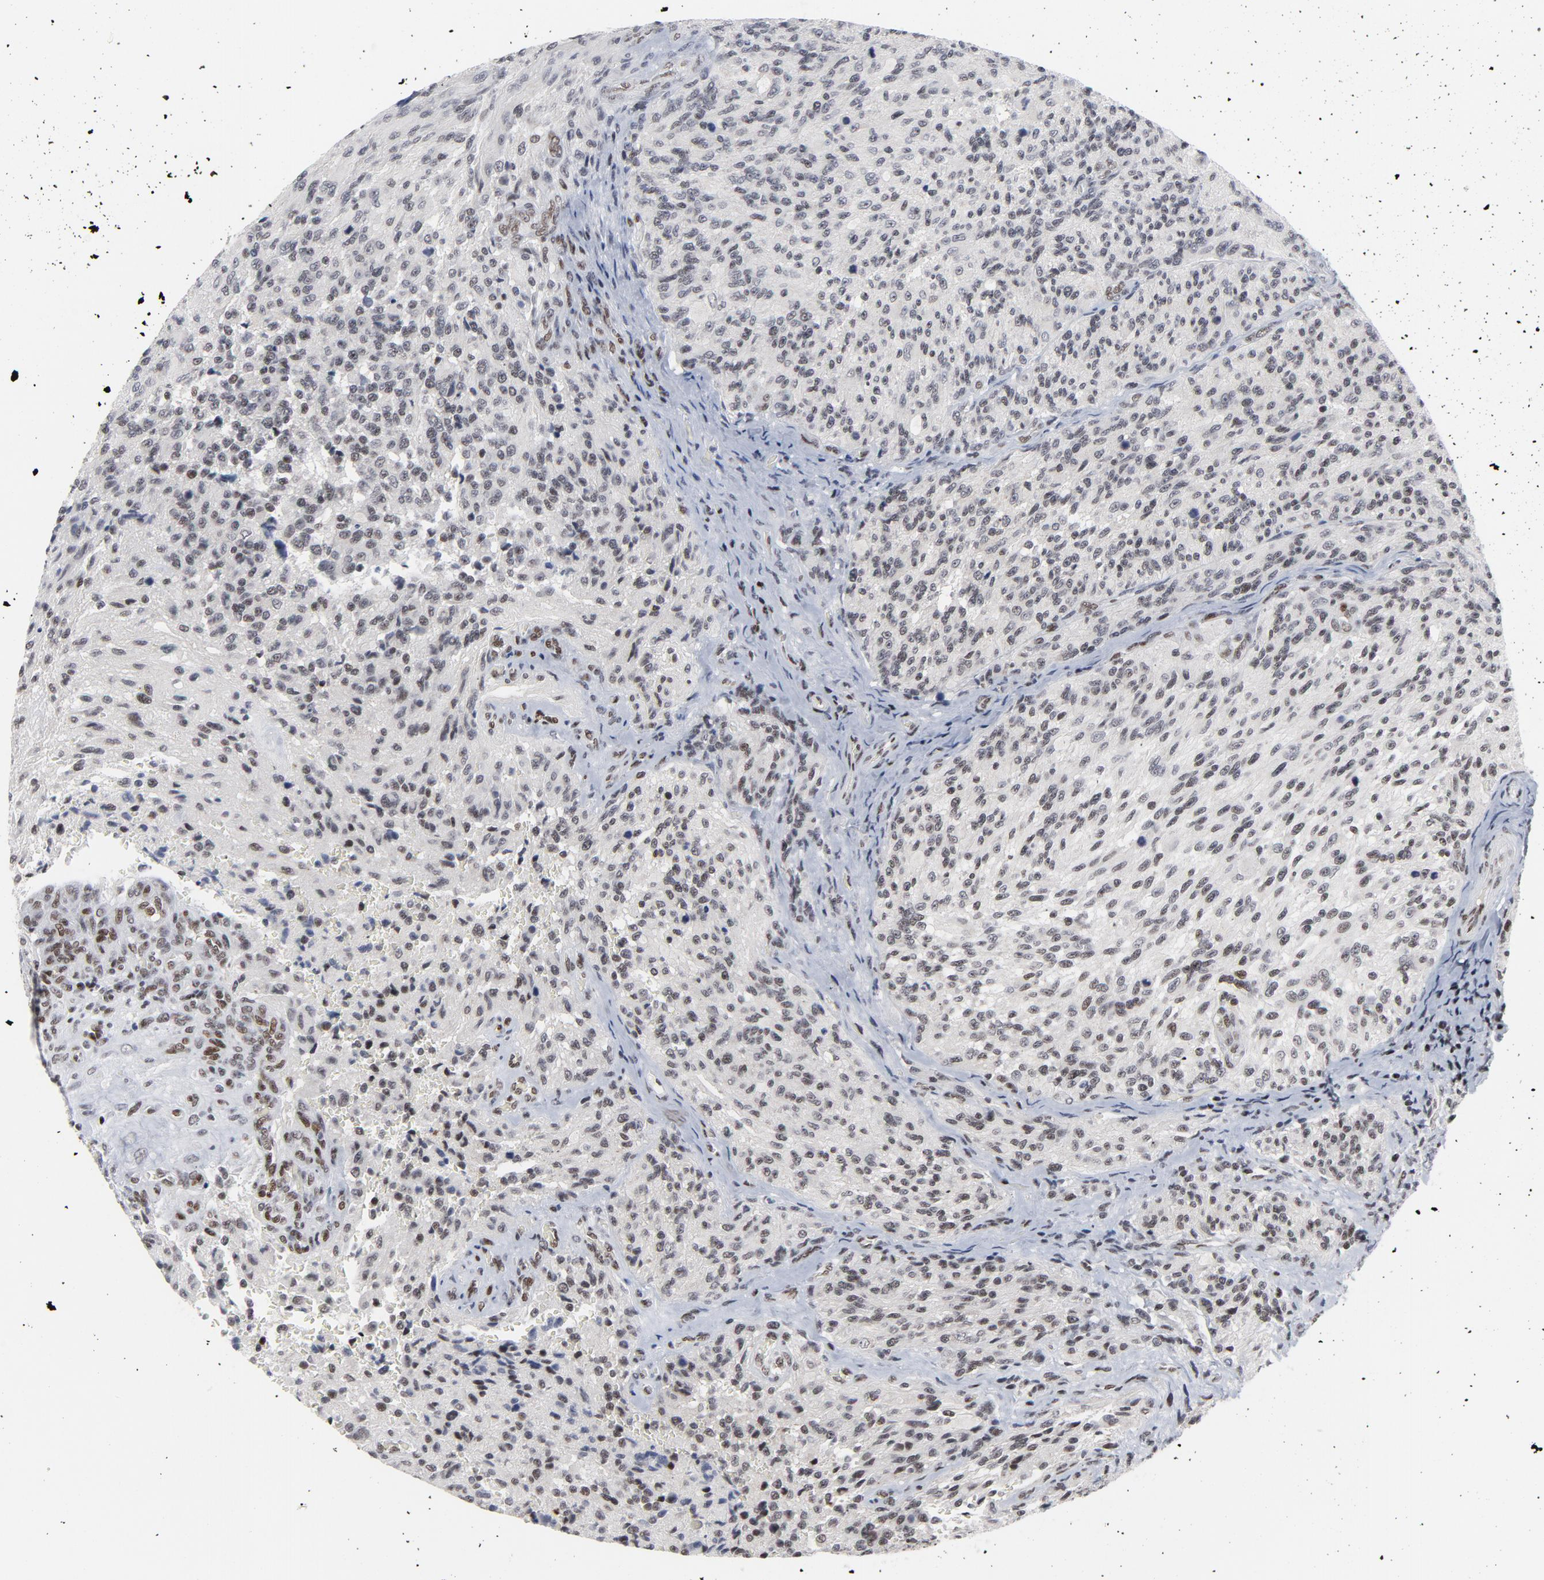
{"staining": {"intensity": "weak", "quantity": "25%-75%", "location": "nuclear"}, "tissue": "glioma", "cell_type": "Tumor cells", "image_type": "cancer", "snomed": [{"axis": "morphology", "description": "Normal tissue, NOS"}, {"axis": "morphology", "description": "Glioma, malignant, High grade"}, {"axis": "topography", "description": "Cerebral cortex"}], "caption": "Glioma stained with a brown dye exhibits weak nuclear positive positivity in about 25%-75% of tumor cells.", "gene": "GABPA", "patient": {"sex": "male", "age": 56}}